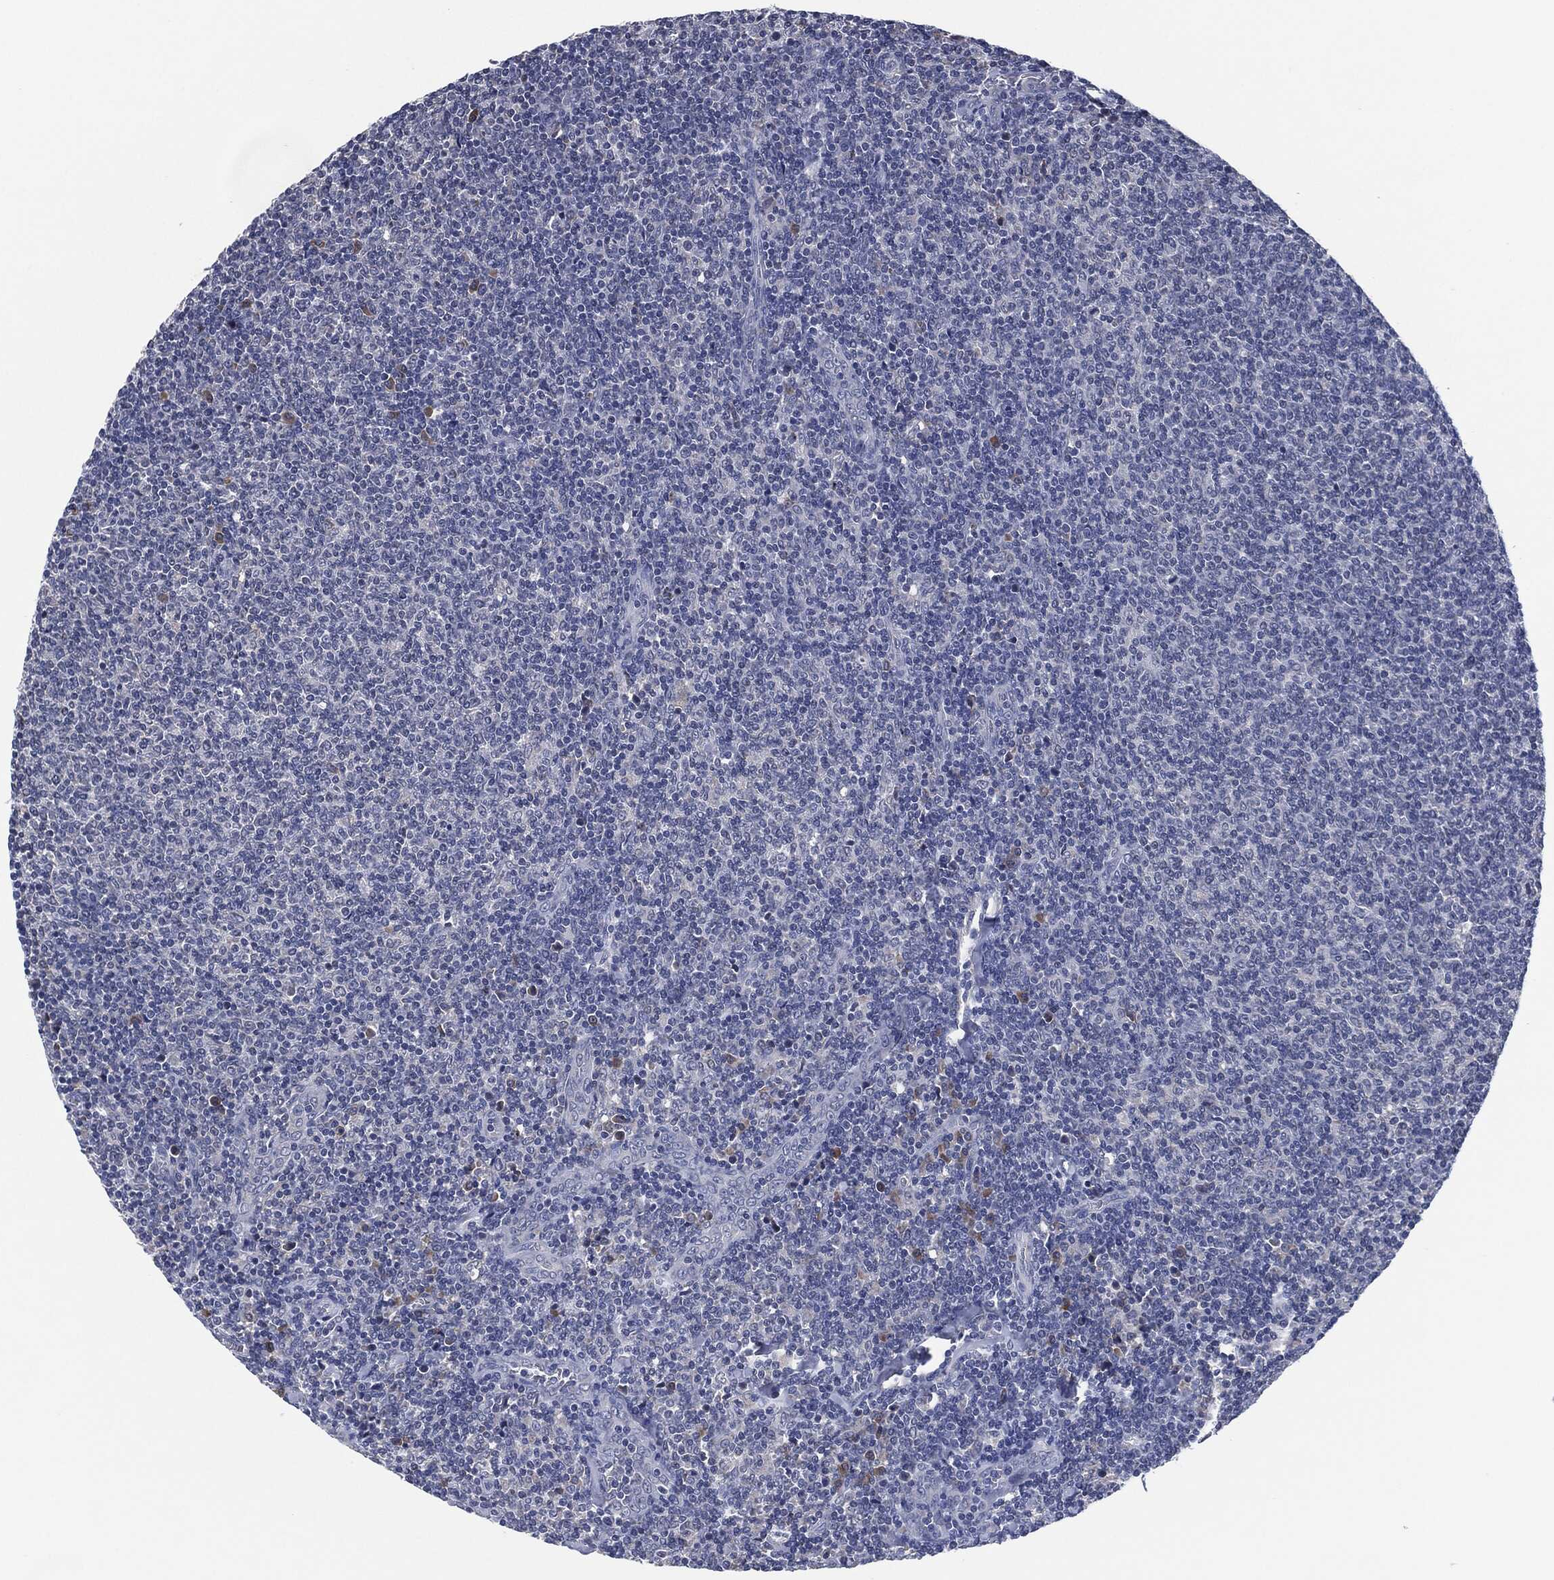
{"staining": {"intensity": "moderate", "quantity": "<25%", "location": "cytoplasmic/membranous"}, "tissue": "lymphoma", "cell_type": "Tumor cells", "image_type": "cancer", "snomed": [{"axis": "morphology", "description": "Malignant lymphoma, non-Hodgkin's type, Low grade"}, {"axis": "topography", "description": "Lymph node"}], "caption": "IHC photomicrograph of malignant lymphoma, non-Hodgkin's type (low-grade) stained for a protein (brown), which displays low levels of moderate cytoplasmic/membranous staining in about <25% of tumor cells.", "gene": "IL2RG", "patient": {"sex": "male", "age": 52}}